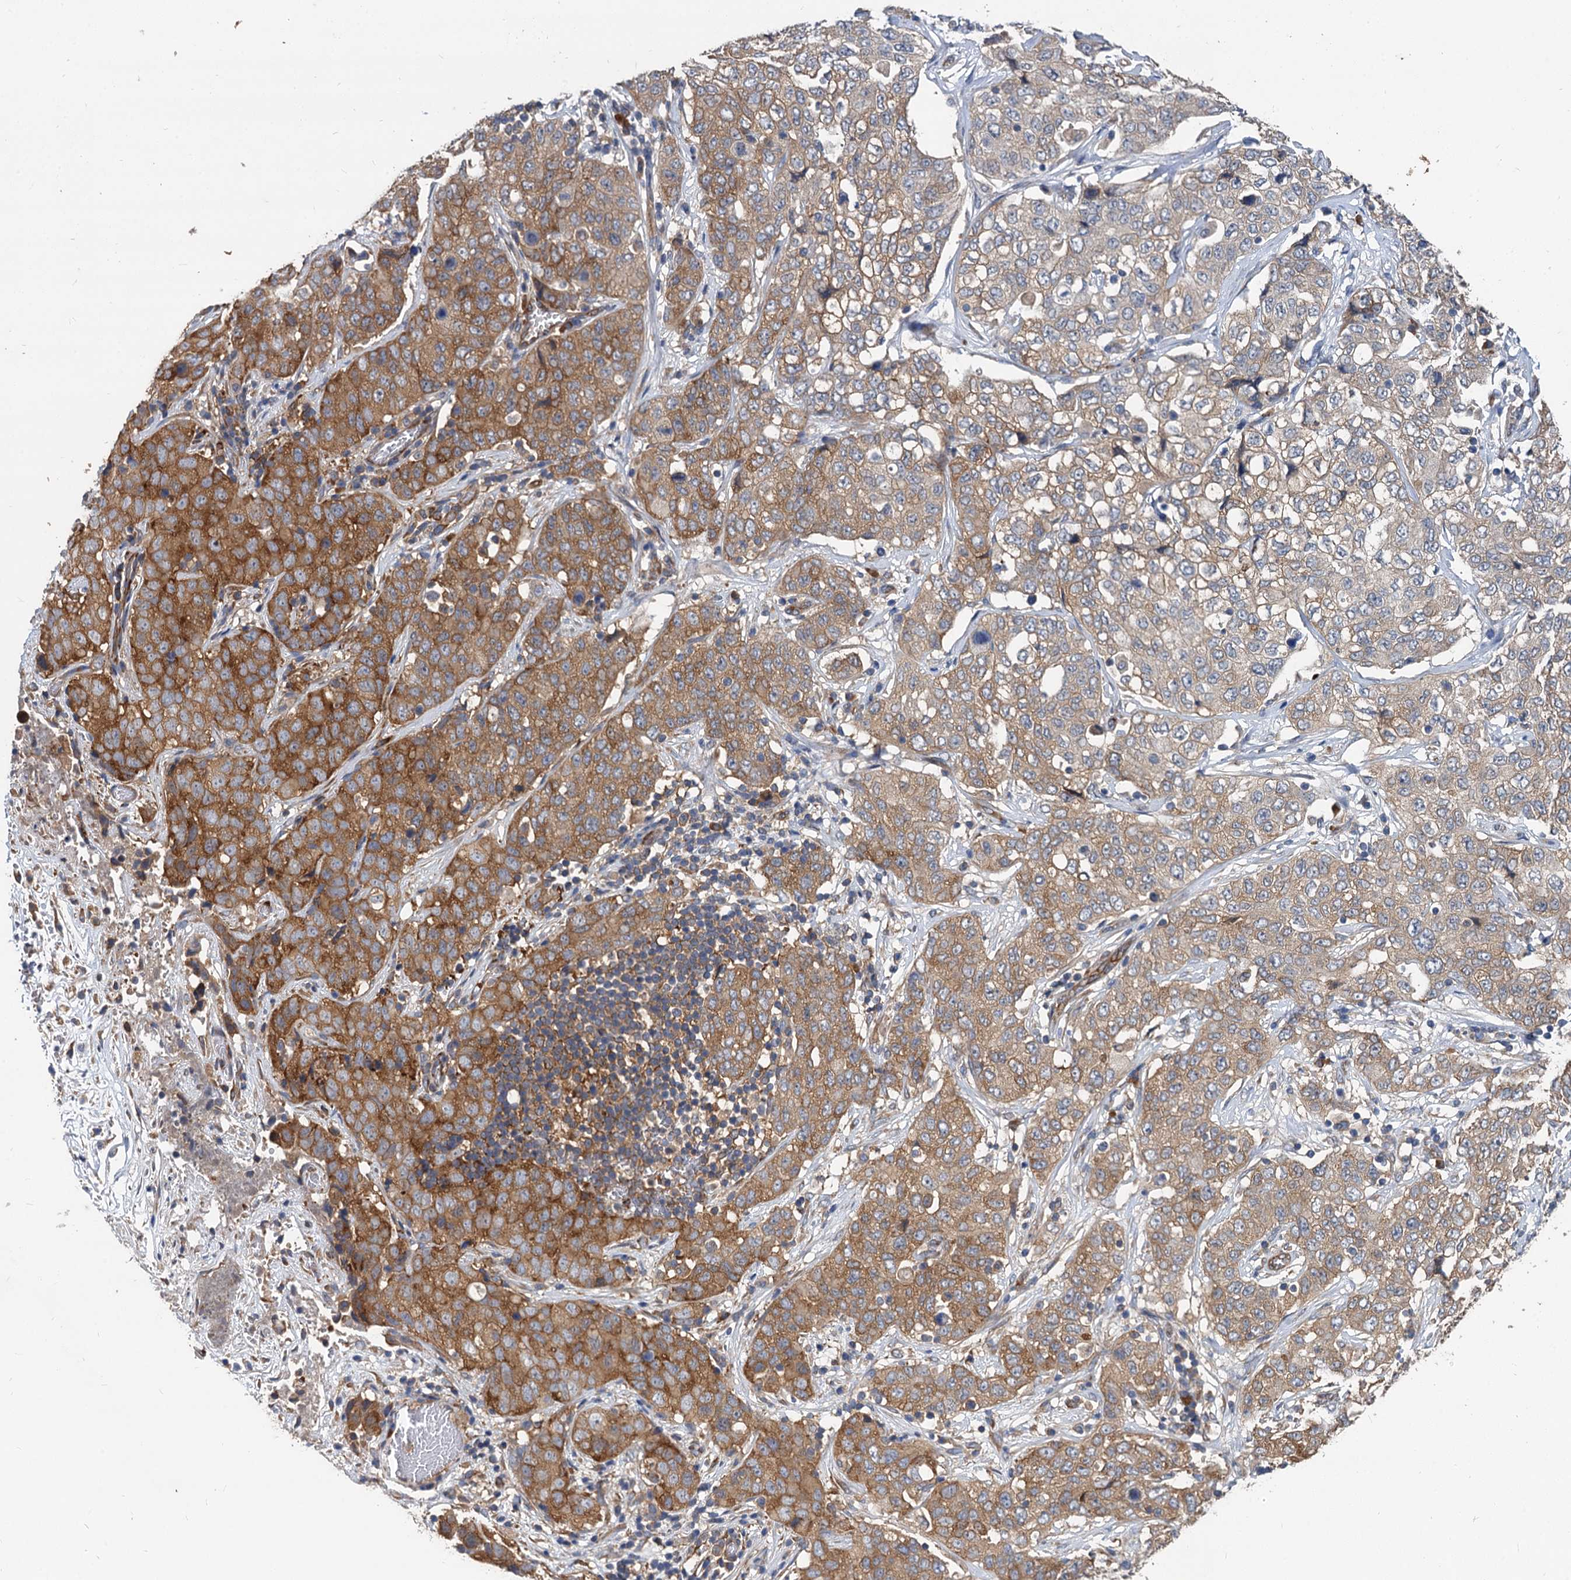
{"staining": {"intensity": "moderate", "quantity": ">75%", "location": "cytoplasmic/membranous"}, "tissue": "stomach cancer", "cell_type": "Tumor cells", "image_type": "cancer", "snomed": [{"axis": "morphology", "description": "Normal tissue, NOS"}, {"axis": "morphology", "description": "Adenocarcinoma, NOS"}, {"axis": "topography", "description": "Lymph node"}, {"axis": "topography", "description": "Stomach"}], "caption": "Protein expression analysis of adenocarcinoma (stomach) shows moderate cytoplasmic/membranous staining in about >75% of tumor cells.", "gene": "EIF2B2", "patient": {"sex": "male", "age": 48}}